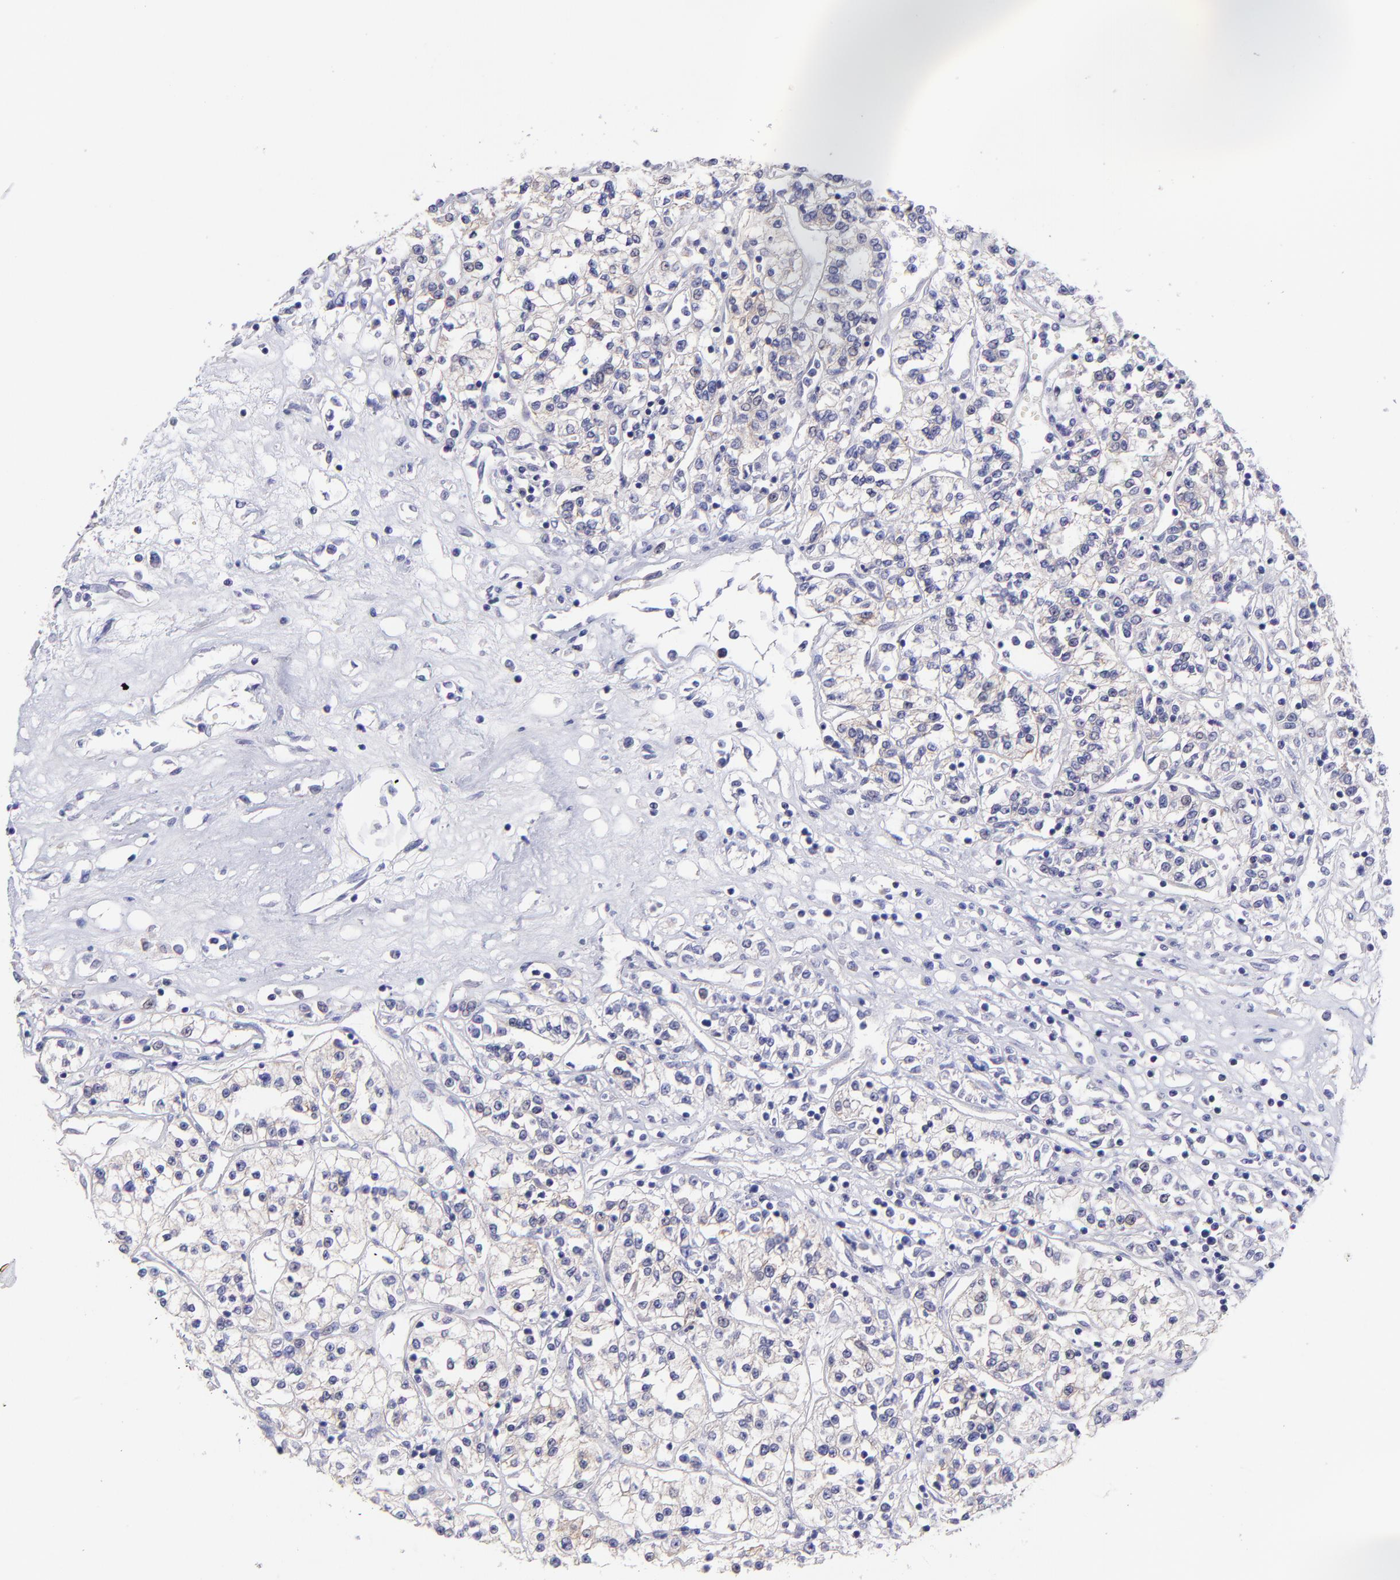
{"staining": {"intensity": "weak", "quantity": "<25%", "location": "cytoplasmic/membranous"}, "tissue": "renal cancer", "cell_type": "Tumor cells", "image_type": "cancer", "snomed": [{"axis": "morphology", "description": "Adenocarcinoma, NOS"}, {"axis": "topography", "description": "Kidney"}], "caption": "Photomicrograph shows no protein expression in tumor cells of renal adenocarcinoma tissue. (DAB (3,3'-diaminobenzidine) IHC visualized using brightfield microscopy, high magnification).", "gene": "NSF", "patient": {"sex": "female", "age": 76}}